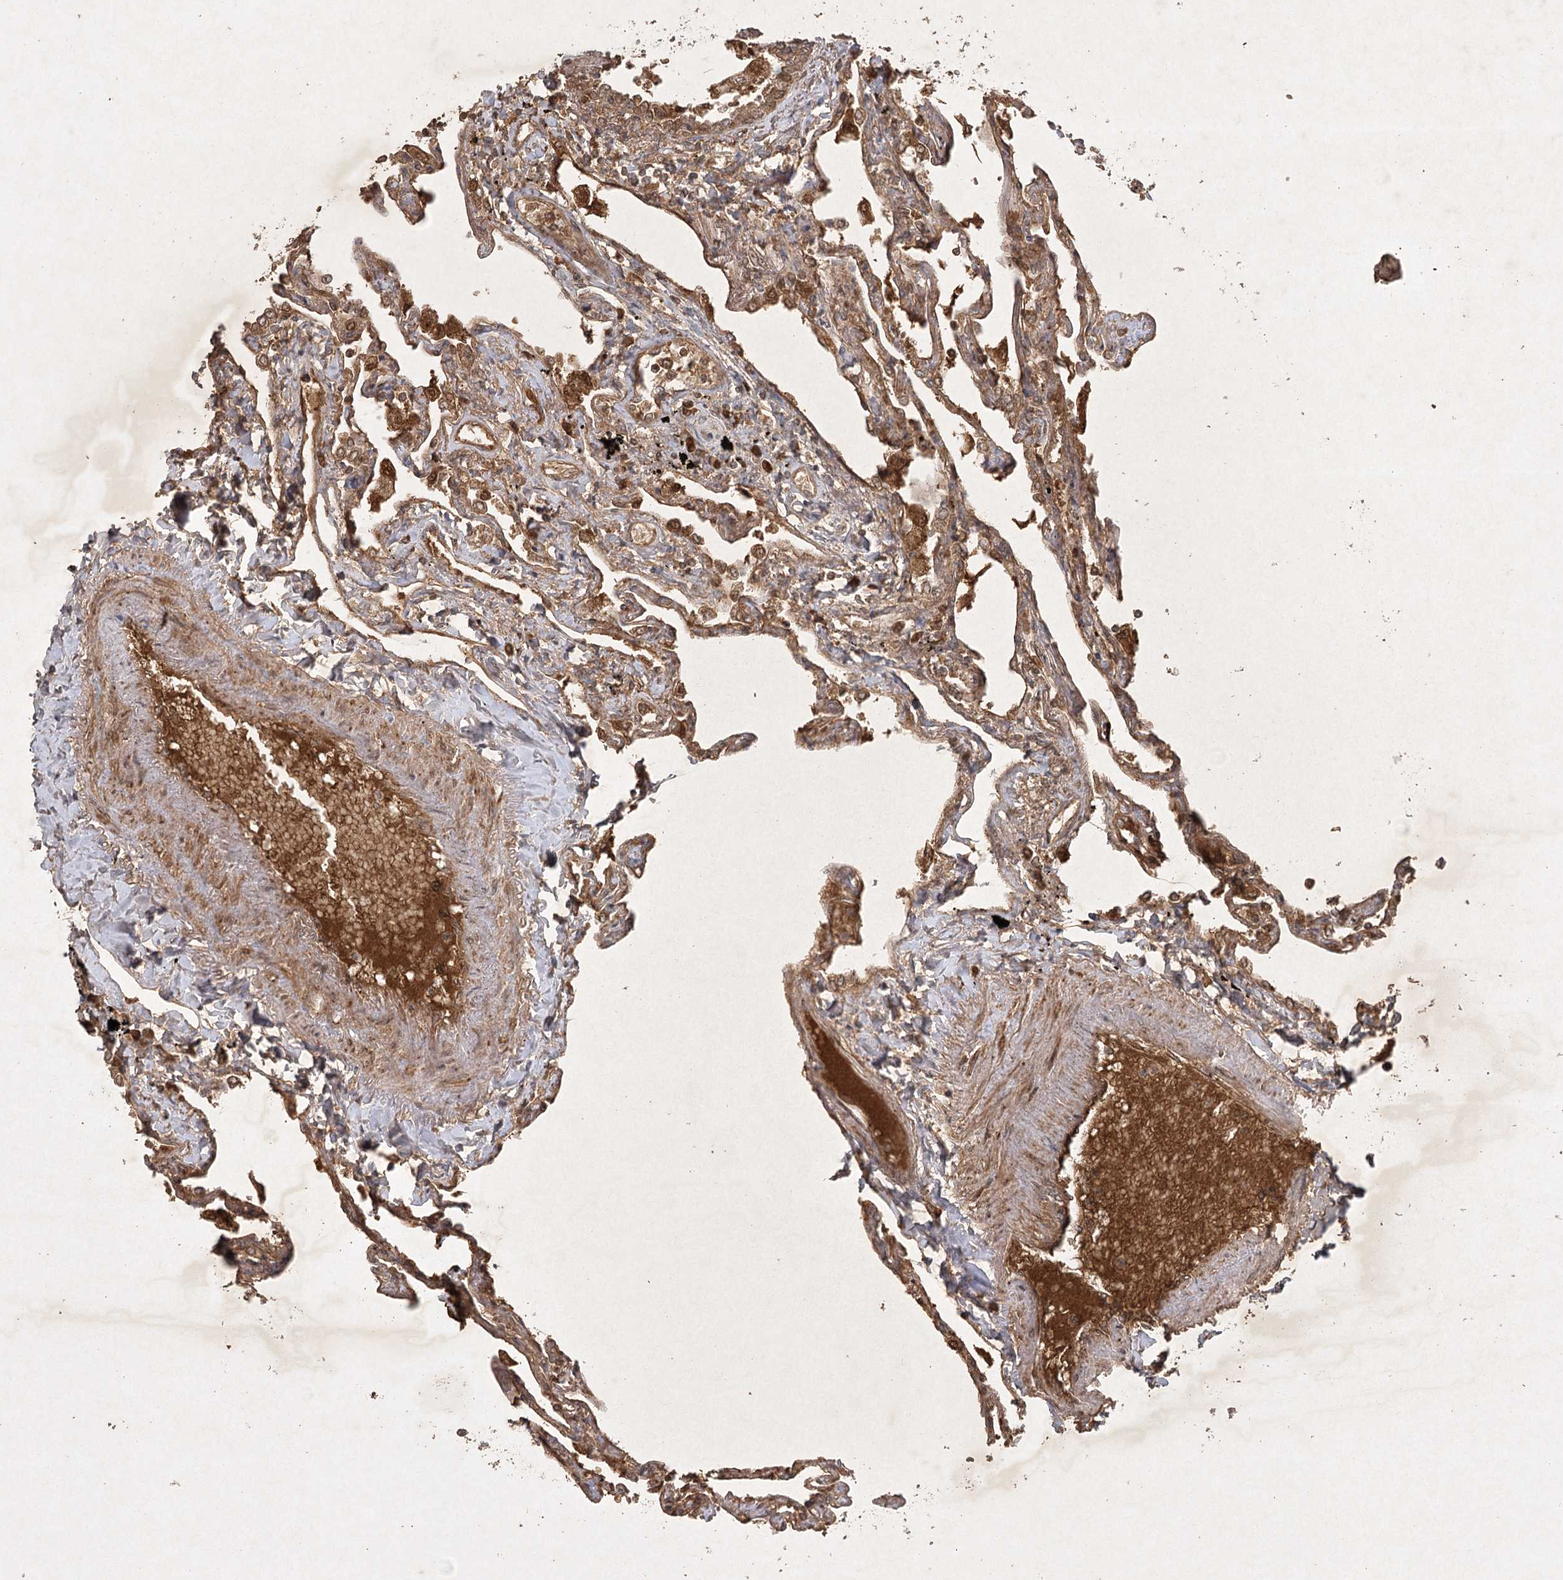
{"staining": {"intensity": "moderate", "quantity": ">75%", "location": "cytoplasmic/membranous"}, "tissue": "lung", "cell_type": "Alveolar cells", "image_type": "normal", "snomed": [{"axis": "morphology", "description": "Normal tissue, NOS"}, {"axis": "topography", "description": "Lung"}], "caption": "Protein staining displays moderate cytoplasmic/membranous expression in approximately >75% of alveolar cells in benign lung. Immunohistochemistry stains the protein of interest in brown and the nuclei are stained blue.", "gene": "ARL13A", "patient": {"sex": "female", "age": 67}}